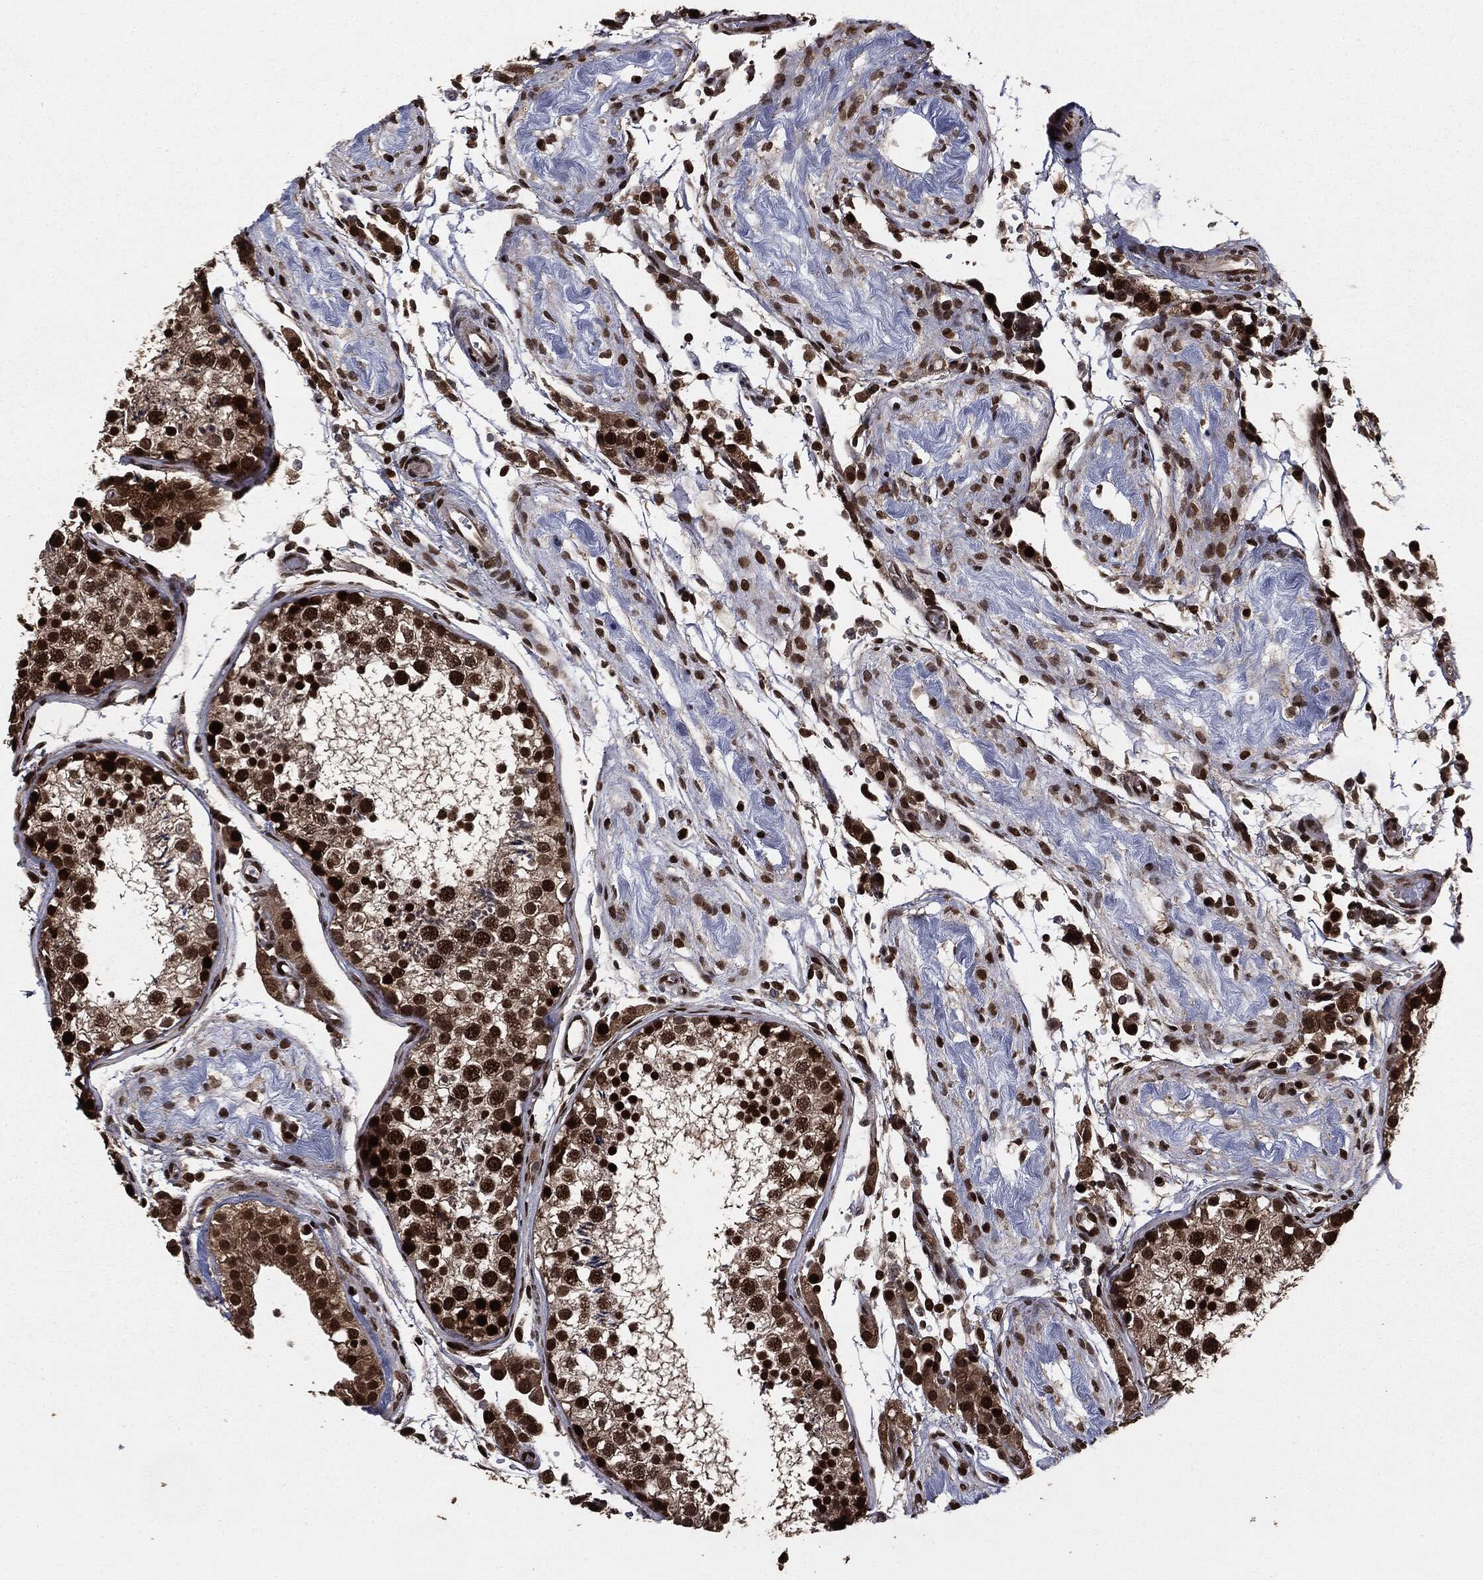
{"staining": {"intensity": "strong", "quantity": ">75%", "location": "nuclear"}, "tissue": "testis", "cell_type": "Cells in seminiferous ducts", "image_type": "normal", "snomed": [{"axis": "morphology", "description": "Normal tissue, NOS"}, {"axis": "topography", "description": "Testis"}], "caption": "Unremarkable testis demonstrates strong nuclear positivity in about >75% of cells in seminiferous ducts (IHC, brightfield microscopy, high magnification)..", "gene": "DVL2", "patient": {"sex": "male", "age": 29}}